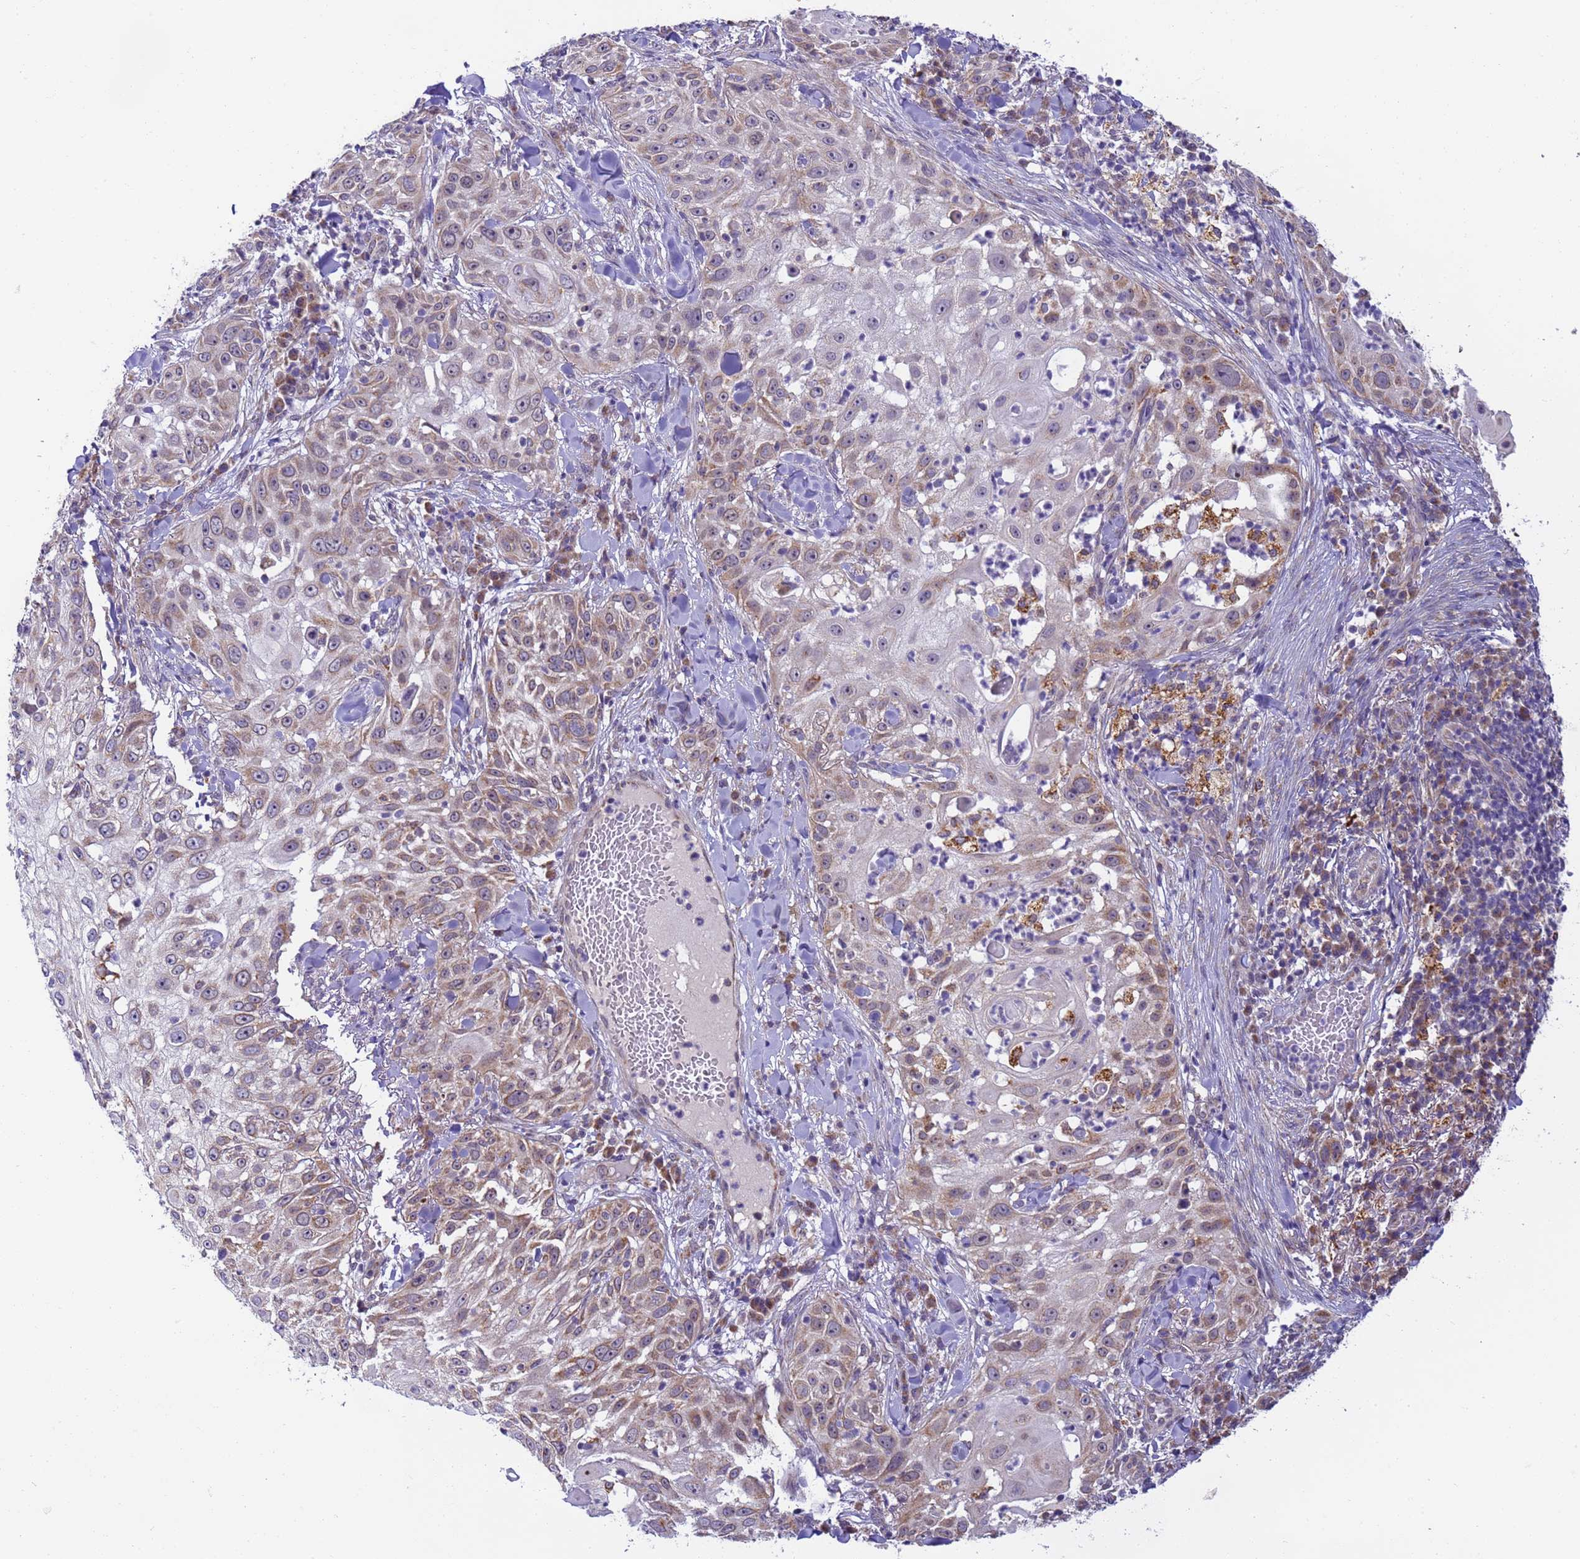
{"staining": {"intensity": "moderate", "quantity": "25%-75%", "location": "cytoplasmic/membranous"}, "tissue": "skin cancer", "cell_type": "Tumor cells", "image_type": "cancer", "snomed": [{"axis": "morphology", "description": "Squamous cell carcinoma, NOS"}, {"axis": "topography", "description": "Skin"}], "caption": "Protein expression analysis of human skin squamous cell carcinoma reveals moderate cytoplasmic/membranous staining in approximately 25%-75% of tumor cells.", "gene": "RAPGEF3", "patient": {"sex": "female", "age": 44}}